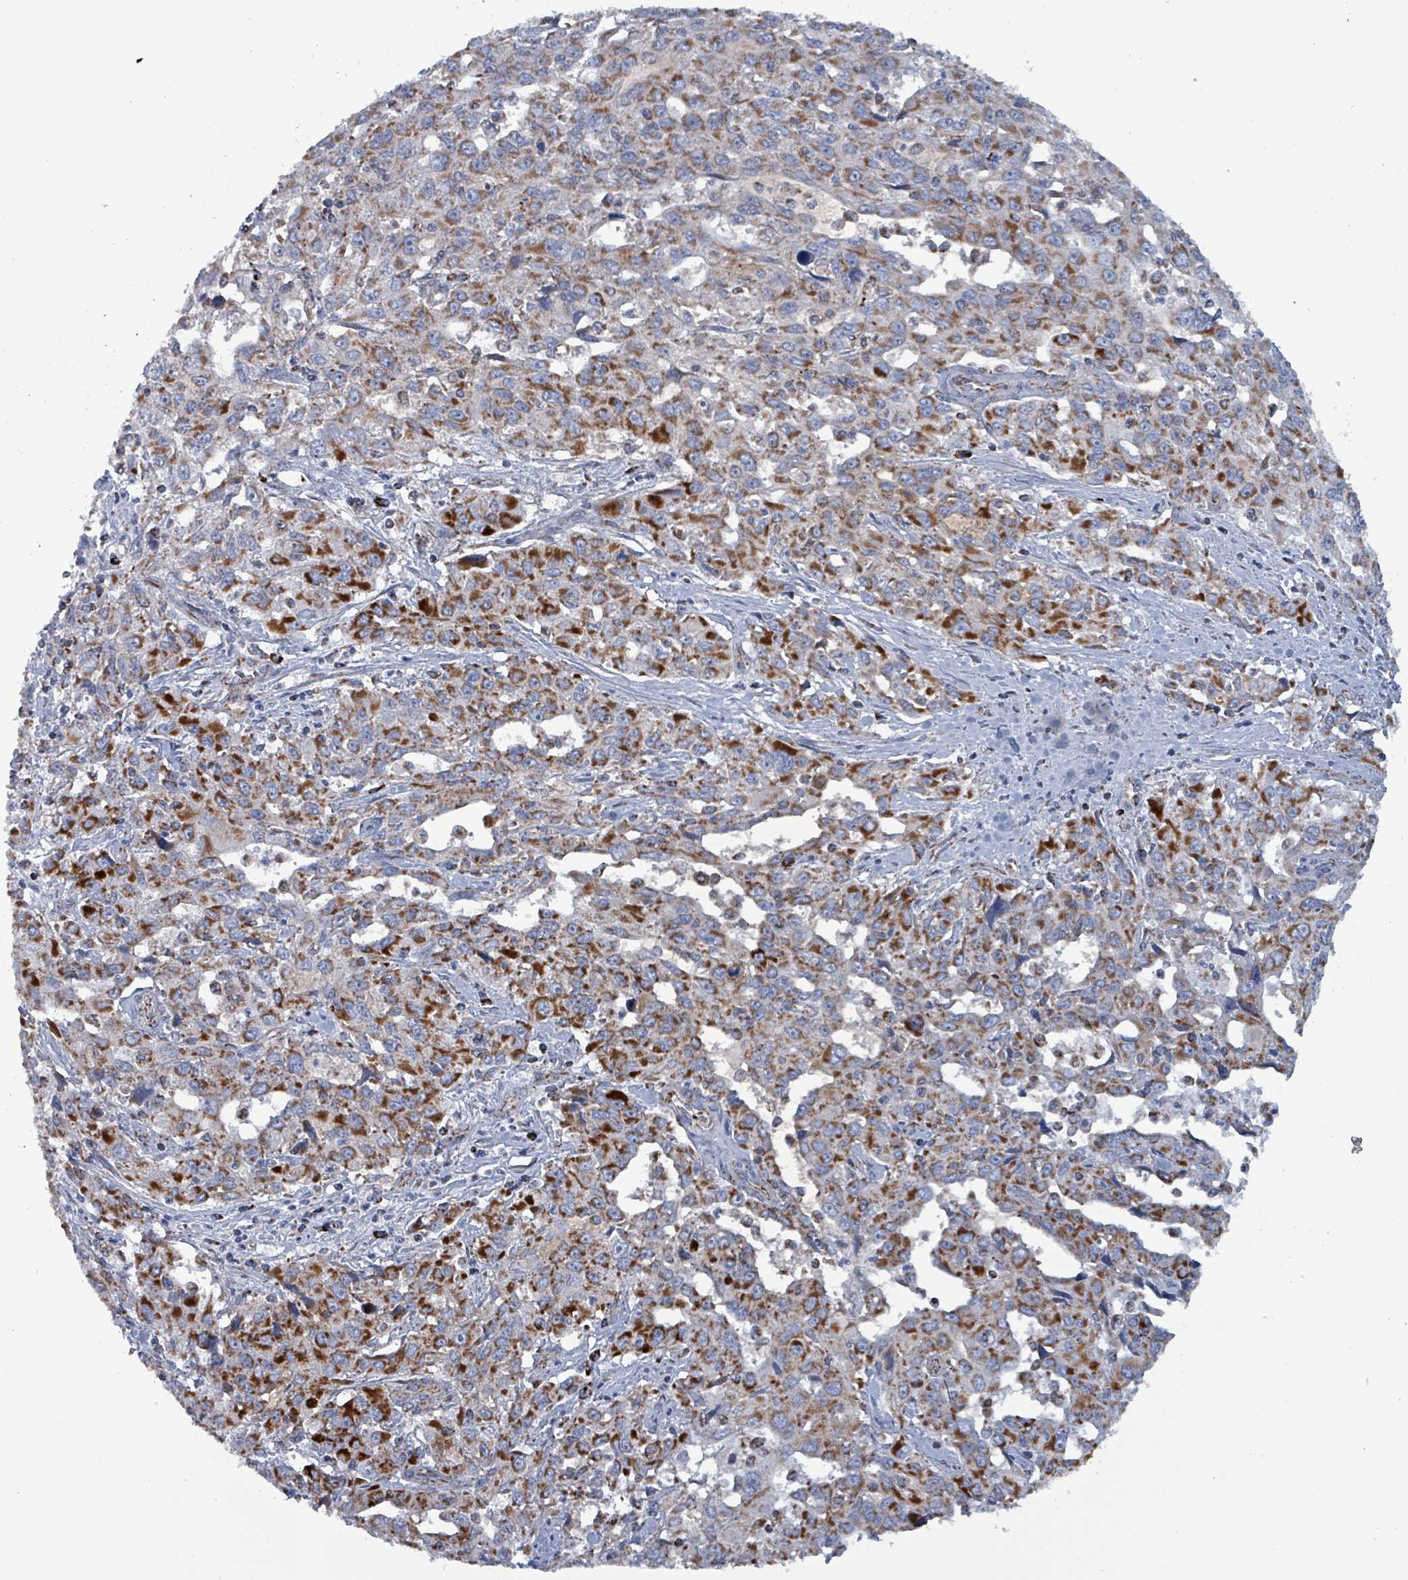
{"staining": {"intensity": "strong", "quantity": ">75%", "location": "cytoplasmic/membranous"}, "tissue": "liver cancer", "cell_type": "Tumor cells", "image_type": "cancer", "snomed": [{"axis": "morphology", "description": "Carcinoma, Hepatocellular, NOS"}, {"axis": "topography", "description": "Liver"}], "caption": "An image of liver hepatocellular carcinoma stained for a protein displays strong cytoplasmic/membranous brown staining in tumor cells.", "gene": "IDH3B", "patient": {"sex": "male", "age": 63}}